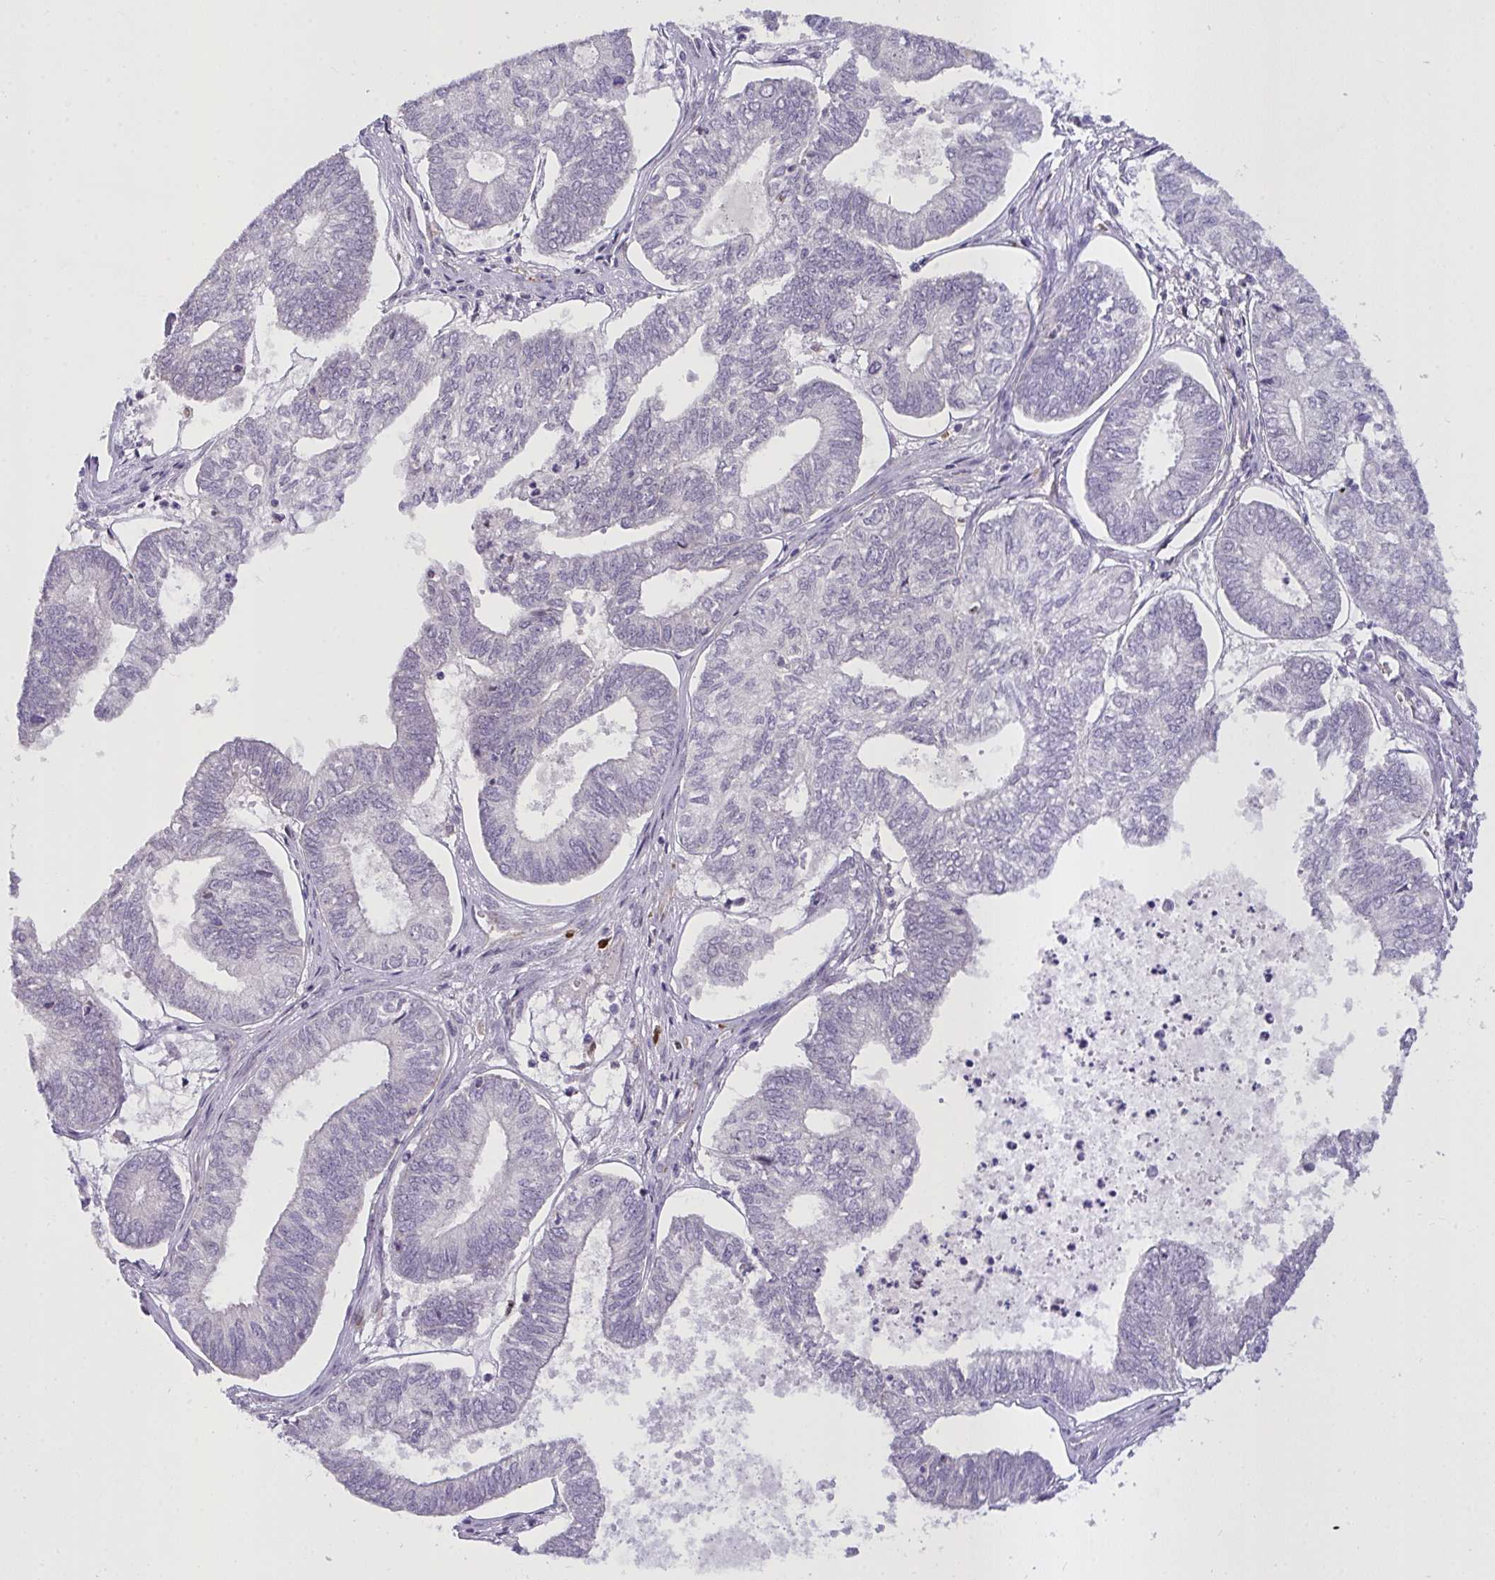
{"staining": {"intensity": "negative", "quantity": "none", "location": "none"}, "tissue": "ovarian cancer", "cell_type": "Tumor cells", "image_type": "cancer", "snomed": [{"axis": "morphology", "description": "Carcinoma, endometroid"}, {"axis": "topography", "description": "Ovary"}], "caption": "Ovarian cancer (endometroid carcinoma) was stained to show a protein in brown. There is no significant expression in tumor cells. (Immunohistochemistry (ihc), brightfield microscopy, high magnification).", "gene": "SEMA6B", "patient": {"sex": "female", "age": 64}}